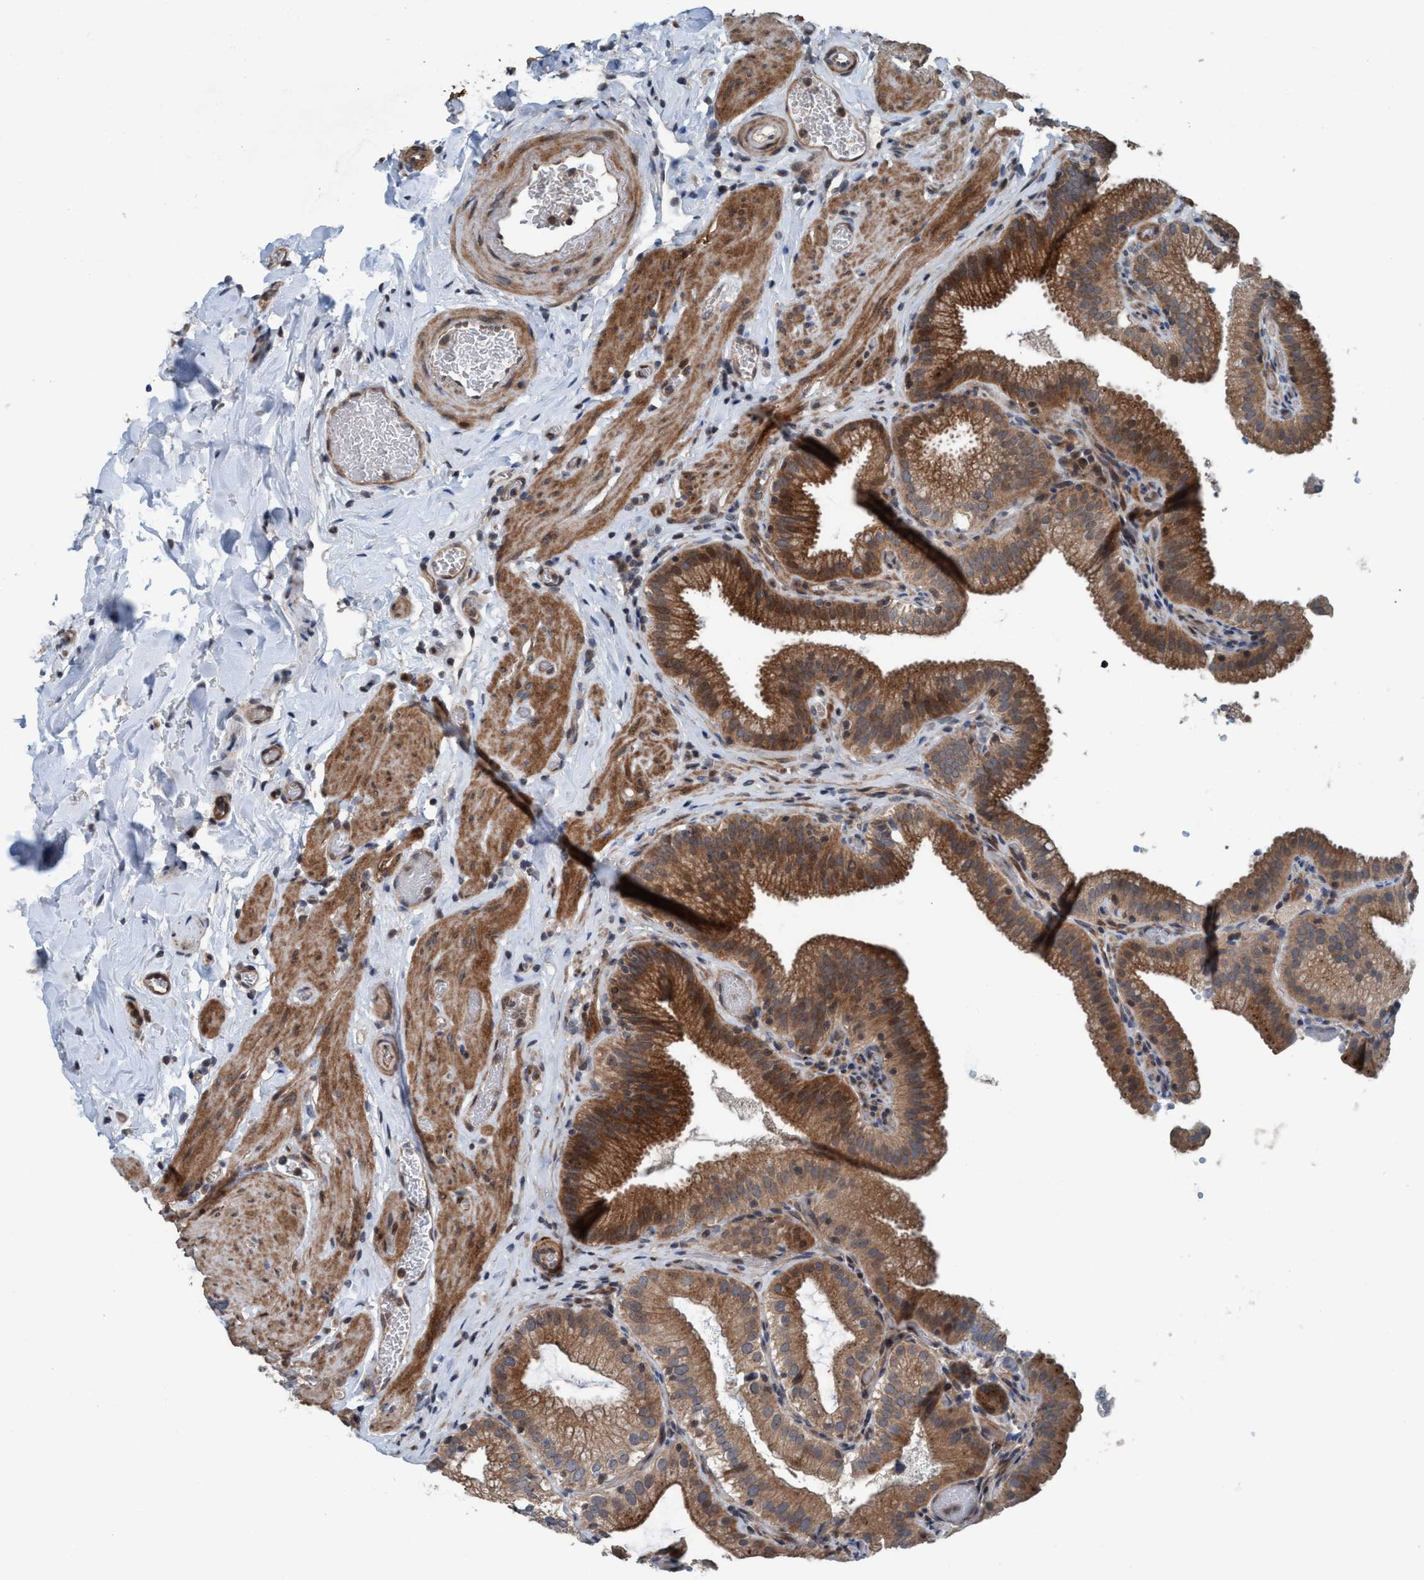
{"staining": {"intensity": "strong", "quantity": ">75%", "location": "cytoplasmic/membranous"}, "tissue": "gallbladder", "cell_type": "Glandular cells", "image_type": "normal", "snomed": [{"axis": "morphology", "description": "Normal tissue, NOS"}, {"axis": "topography", "description": "Gallbladder"}], "caption": "A high amount of strong cytoplasmic/membranous positivity is identified in about >75% of glandular cells in normal gallbladder.", "gene": "NISCH", "patient": {"sex": "male", "age": 54}}